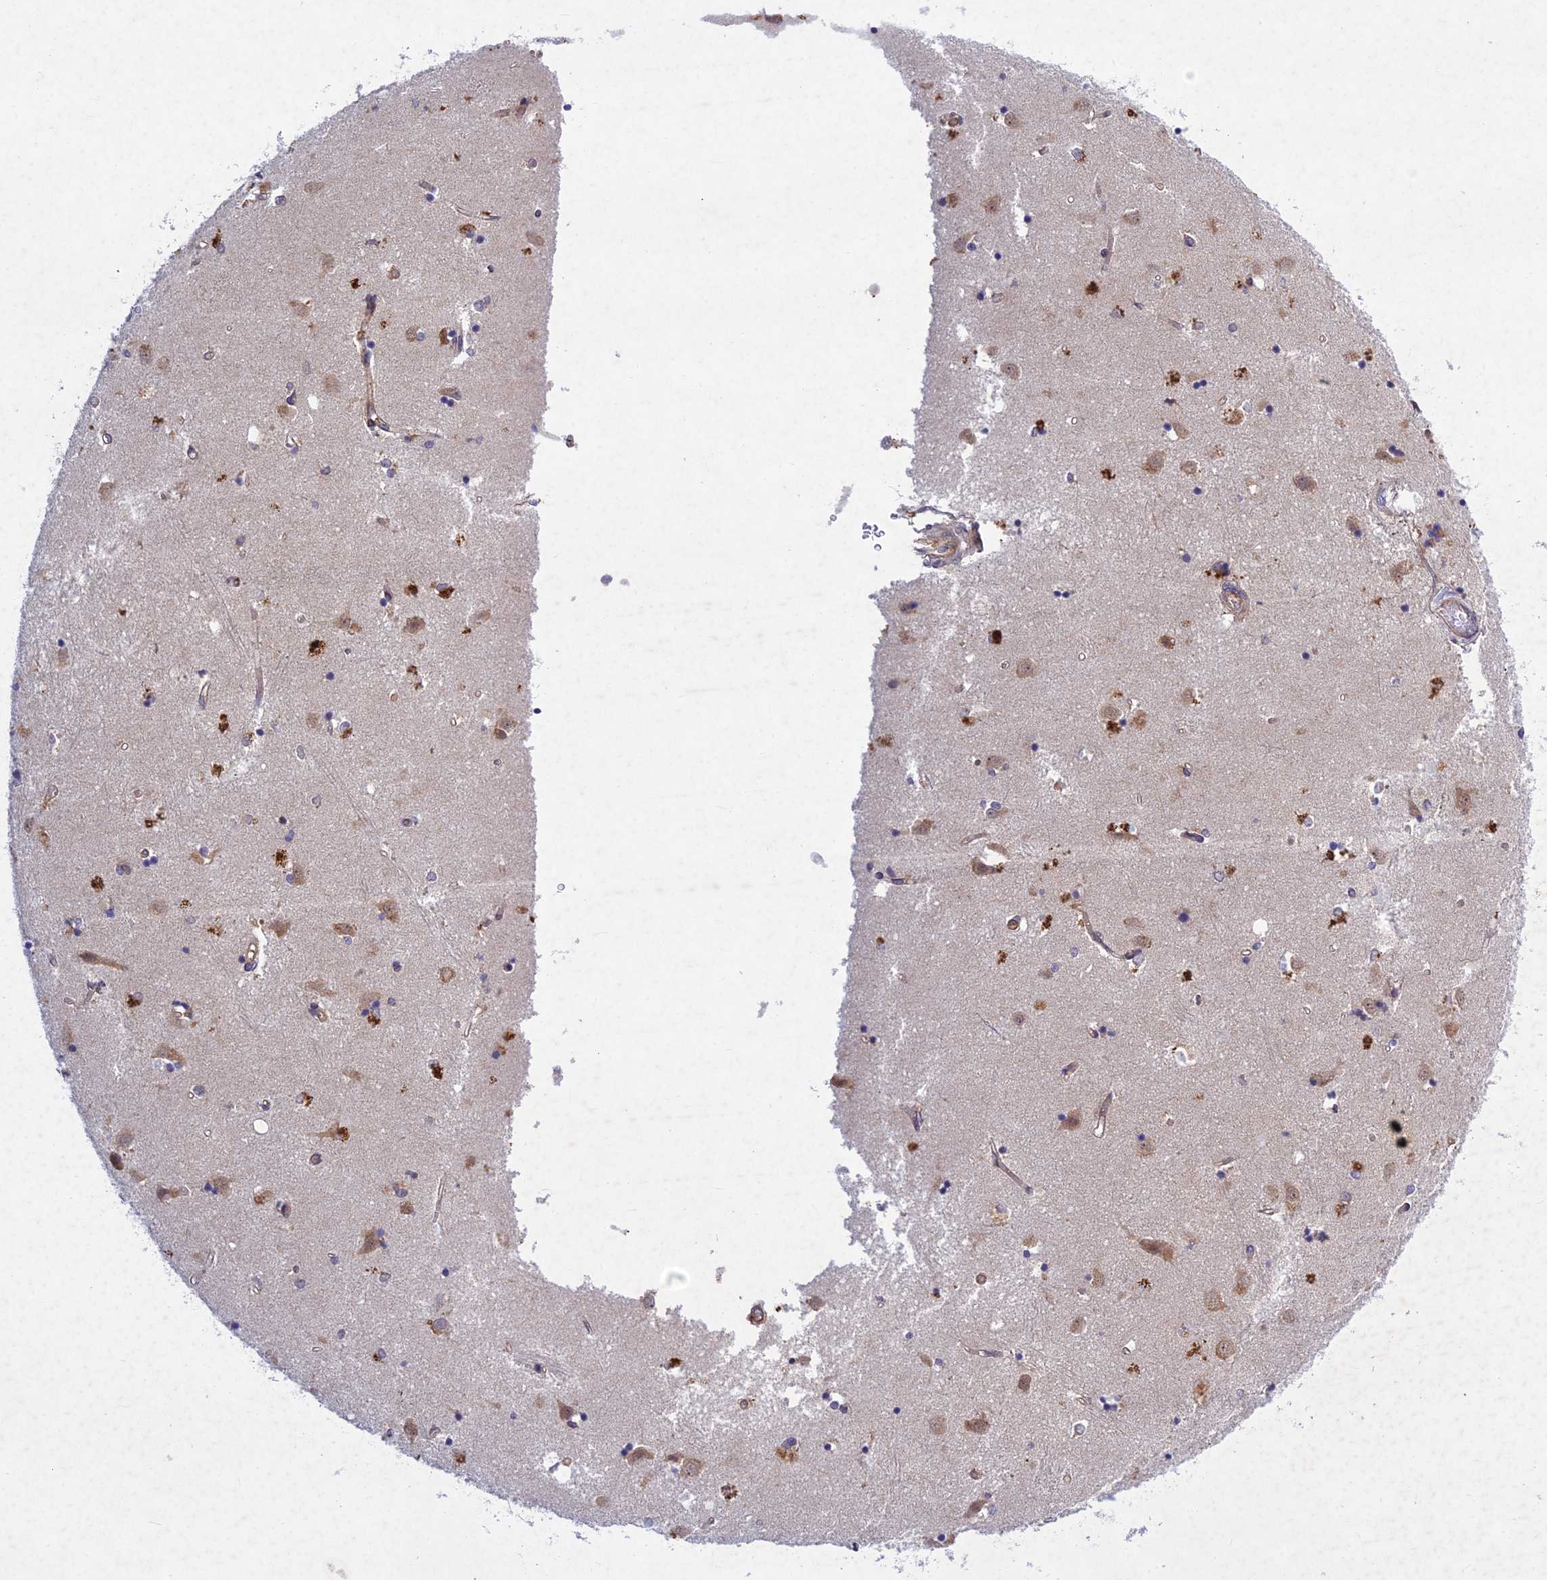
{"staining": {"intensity": "negative", "quantity": "none", "location": "none"}, "tissue": "caudate", "cell_type": "Glial cells", "image_type": "normal", "snomed": [{"axis": "morphology", "description": "Normal tissue, NOS"}, {"axis": "topography", "description": "Lateral ventricle wall"}], "caption": "The micrograph reveals no significant expression in glial cells of caudate.", "gene": "PTHLH", "patient": {"sex": "male", "age": 45}}